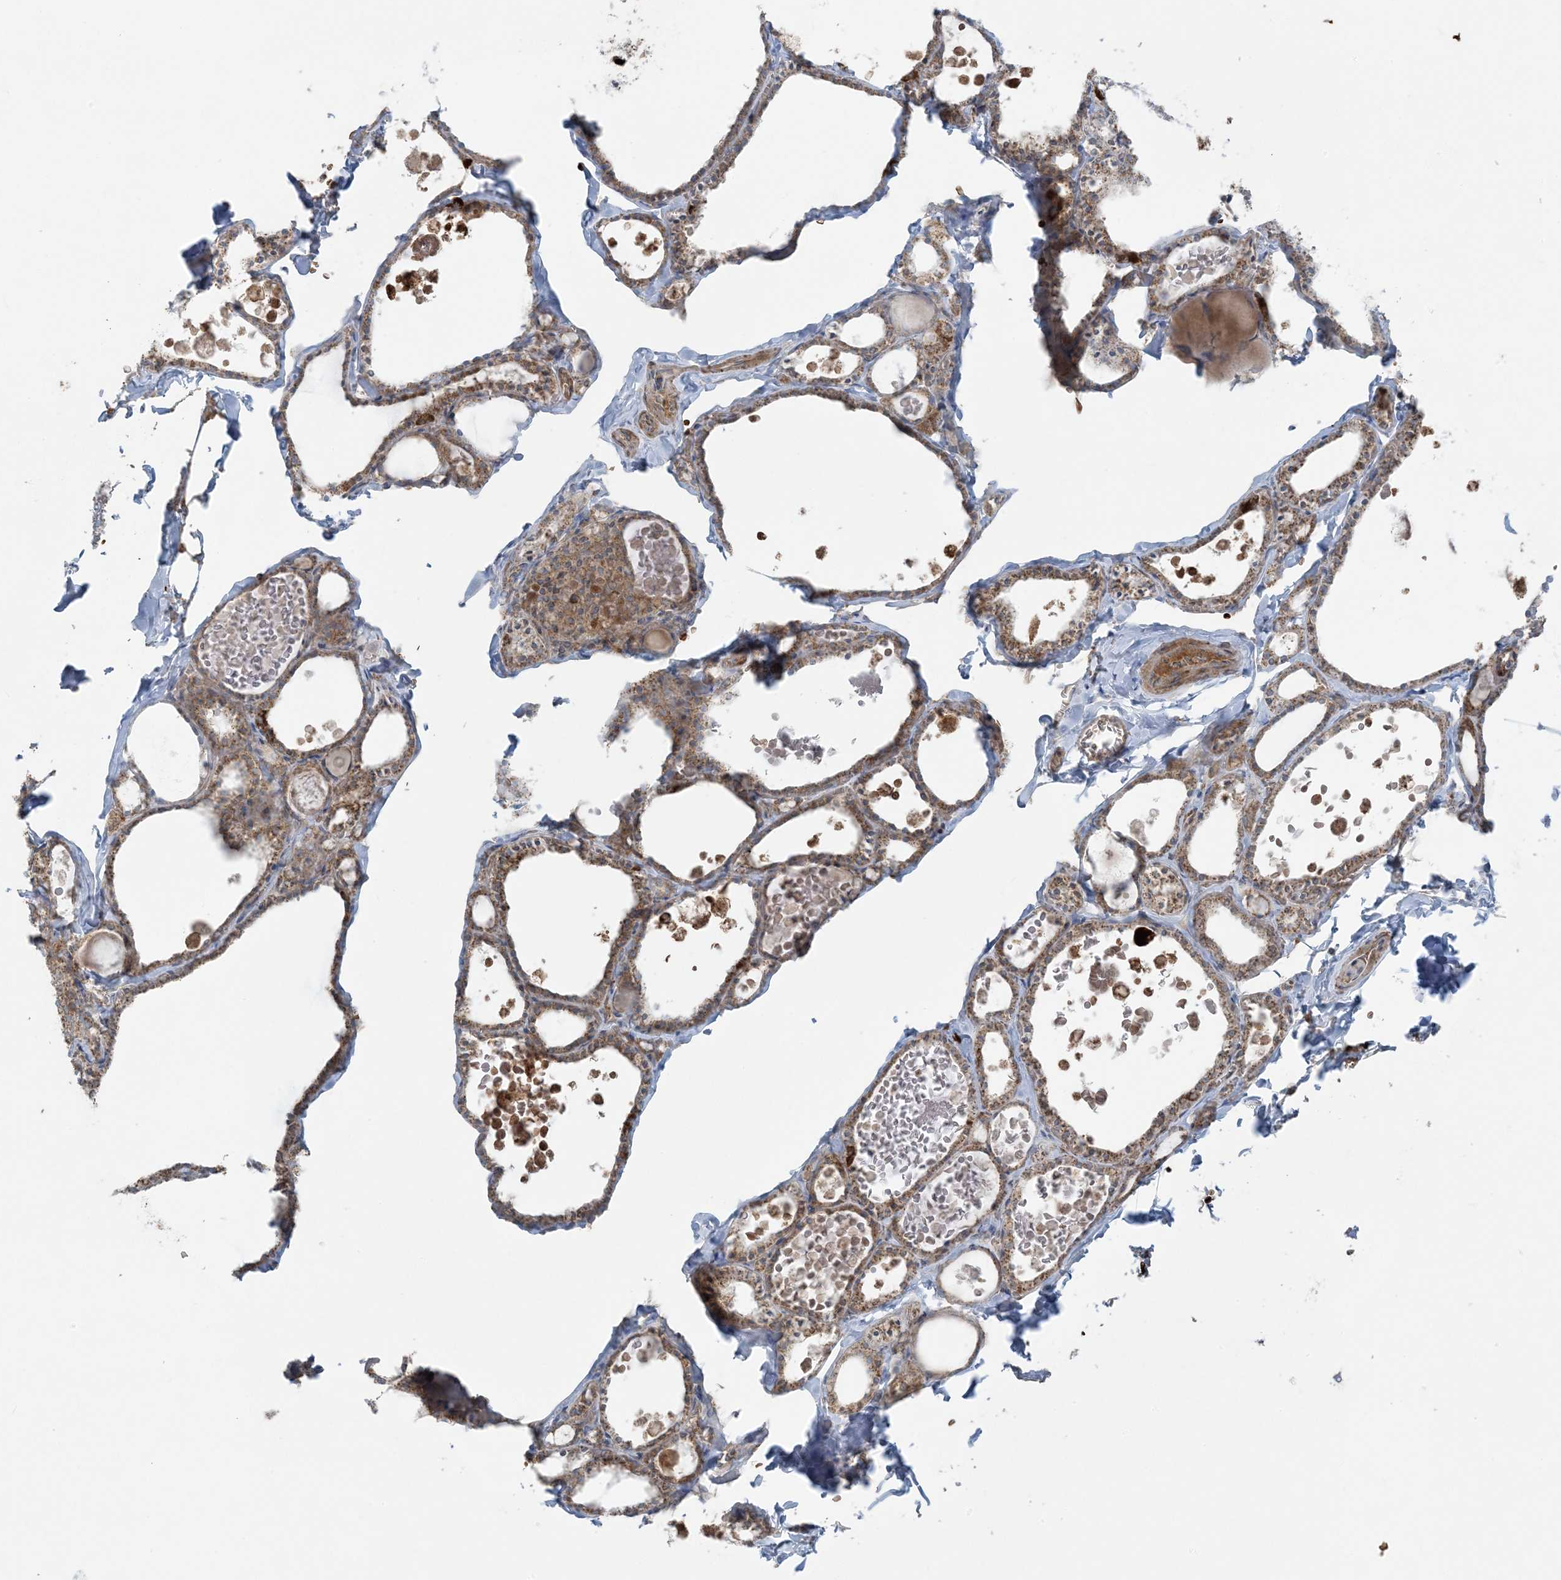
{"staining": {"intensity": "moderate", "quantity": ">75%", "location": "cytoplasmic/membranous"}, "tissue": "thyroid gland", "cell_type": "Glandular cells", "image_type": "normal", "snomed": [{"axis": "morphology", "description": "Normal tissue, NOS"}, {"axis": "topography", "description": "Thyroid gland"}], "caption": "Moderate cytoplasmic/membranous positivity for a protein is identified in approximately >75% of glandular cells of normal thyroid gland using immunohistochemistry.", "gene": "PIK3R4", "patient": {"sex": "male", "age": 56}}